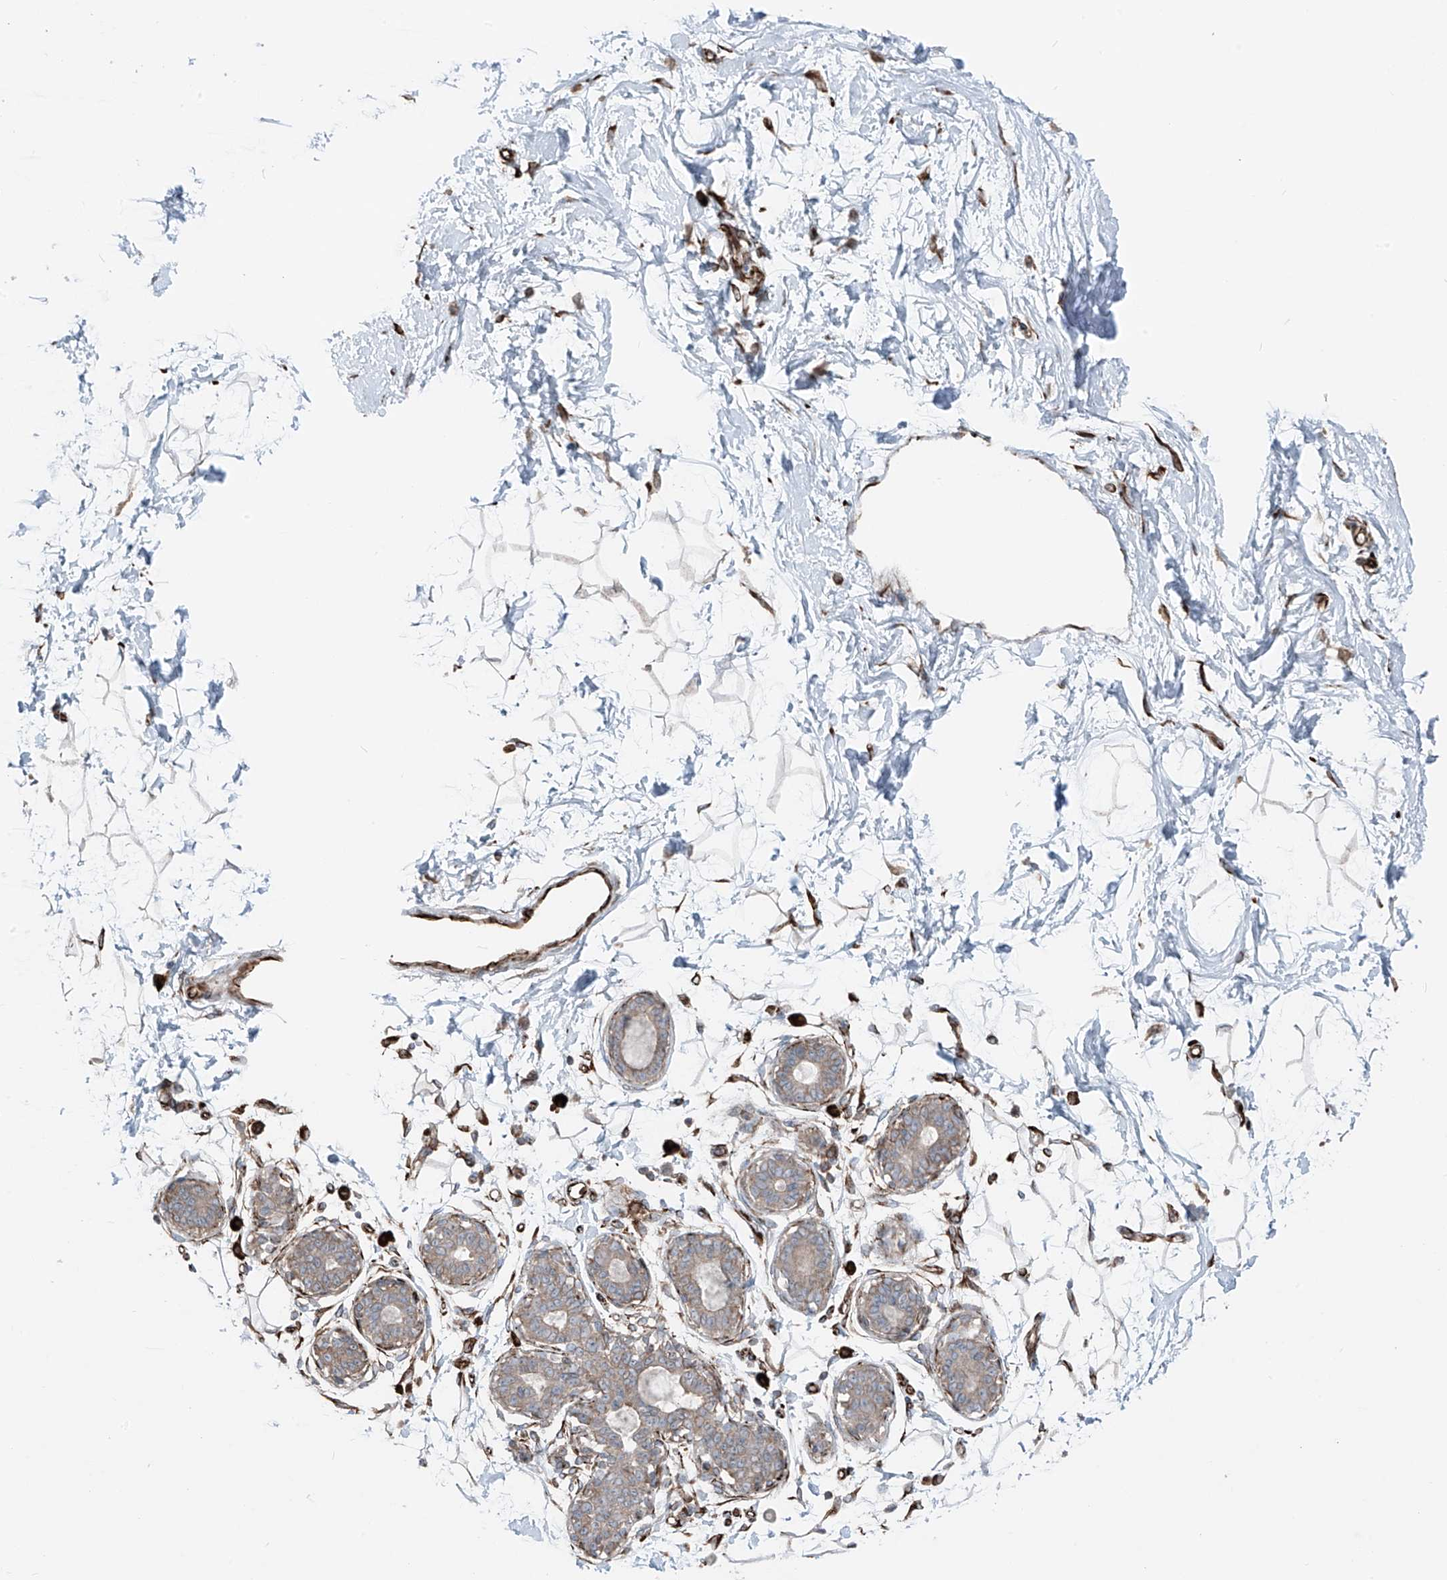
{"staining": {"intensity": "moderate", "quantity": ">75%", "location": "cytoplasmic/membranous"}, "tissue": "breast", "cell_type": "Adipocytes", "image_type": "normal", "snomed": [{"axis": "morphology", "description": "Normal tissue, NOS"}, {"axis": "topography", "description": "Breast"}], "caption": "Moderate cytoplasmic/membranous staining for a protein is appreciated in about >75% of adipocytes of benign breast using IHC.", "gene": "ERLEC1", "patient": {"sex": "female", "age": 45}}